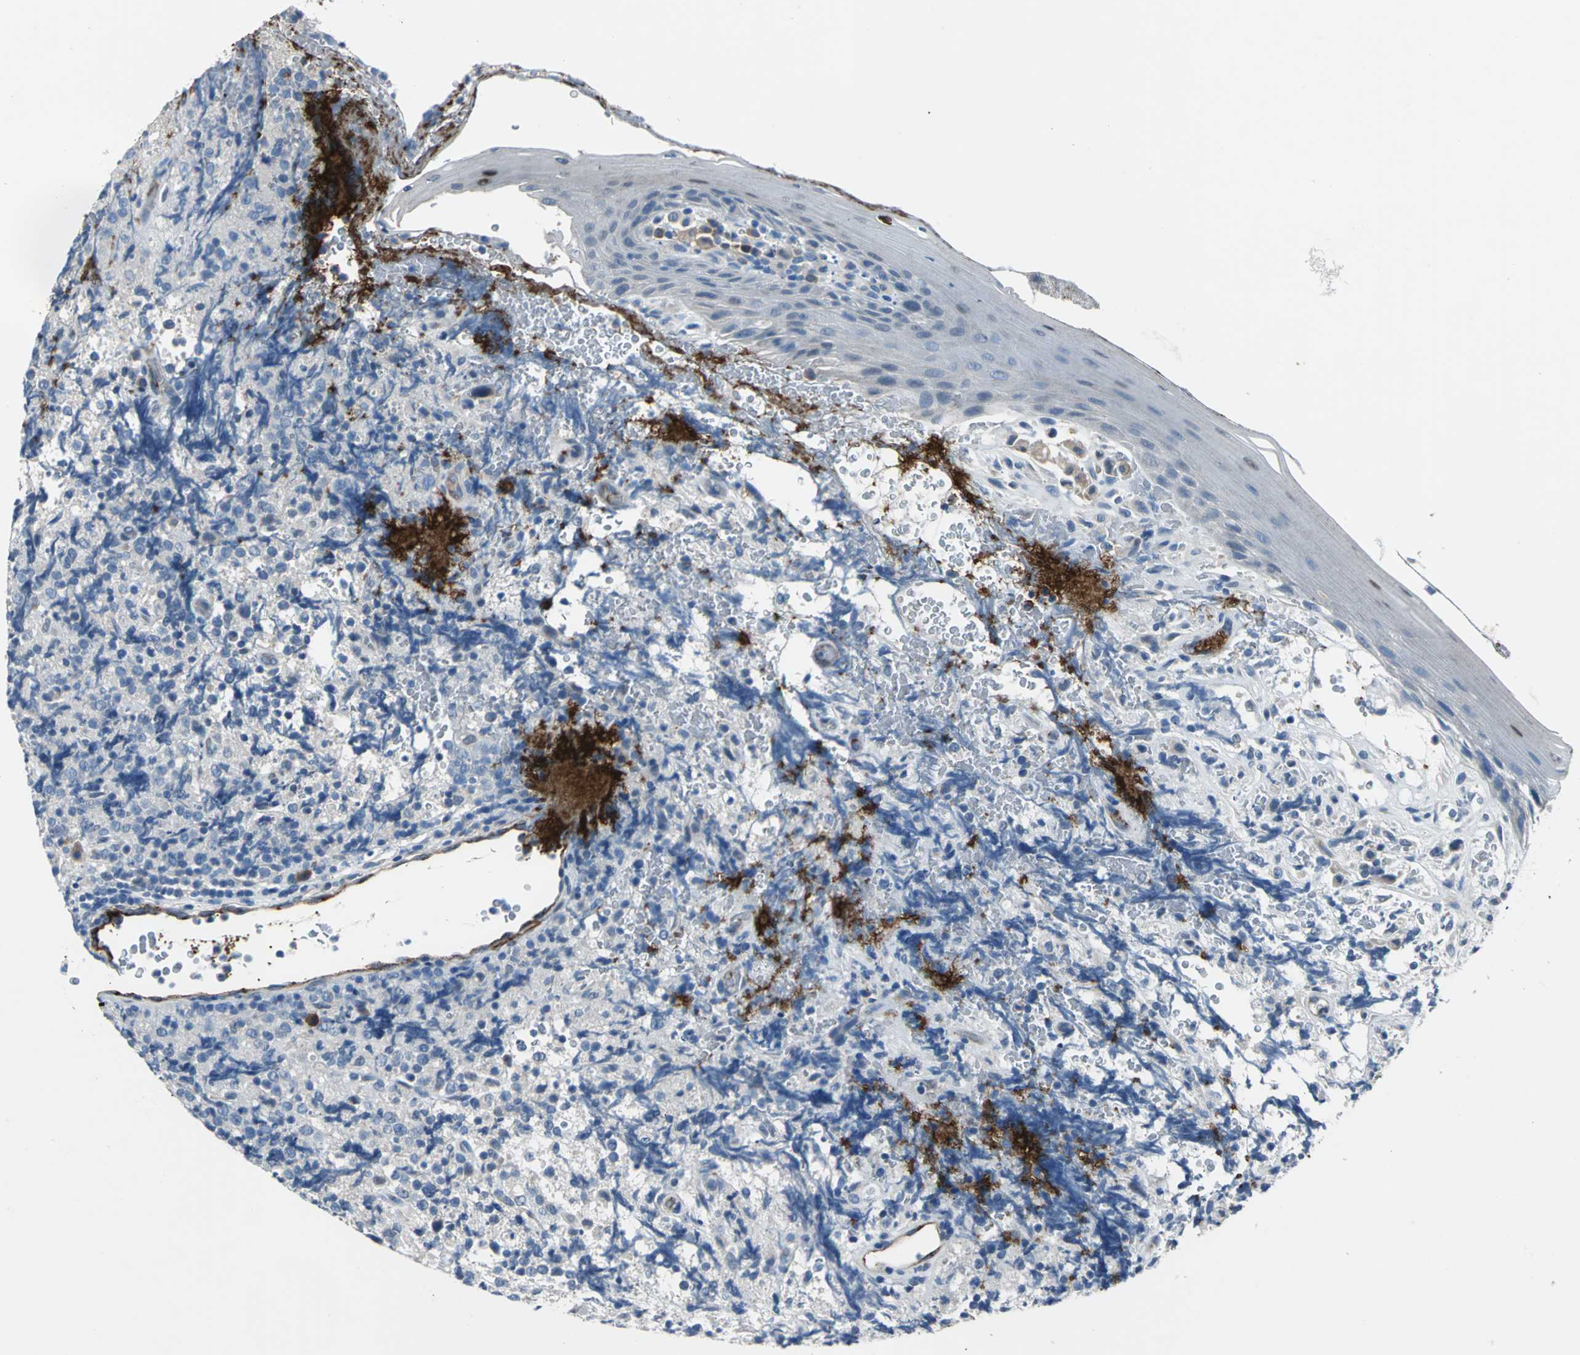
{"staining": {"intensity": "negative", "quantity": "none", "location": "none"}, "tissue": "lymphoma", "cell_type": "Tumor cells", "image_type": "cancer", "snomed": [{"axis": "morphology", "description": "Malignant lymphoma, non-Hodgkin's type, High grade"}, {"axis": "topography", "description": "Tonsil"}], "caption": "Immunohistochemical staining of human malignant lymphoma, non-Hodgkin's type (high-grade) demonstrates no significant expression in tumor cells.", "gene": "SELP", "patient": {"sex": "female", "age": 36}}